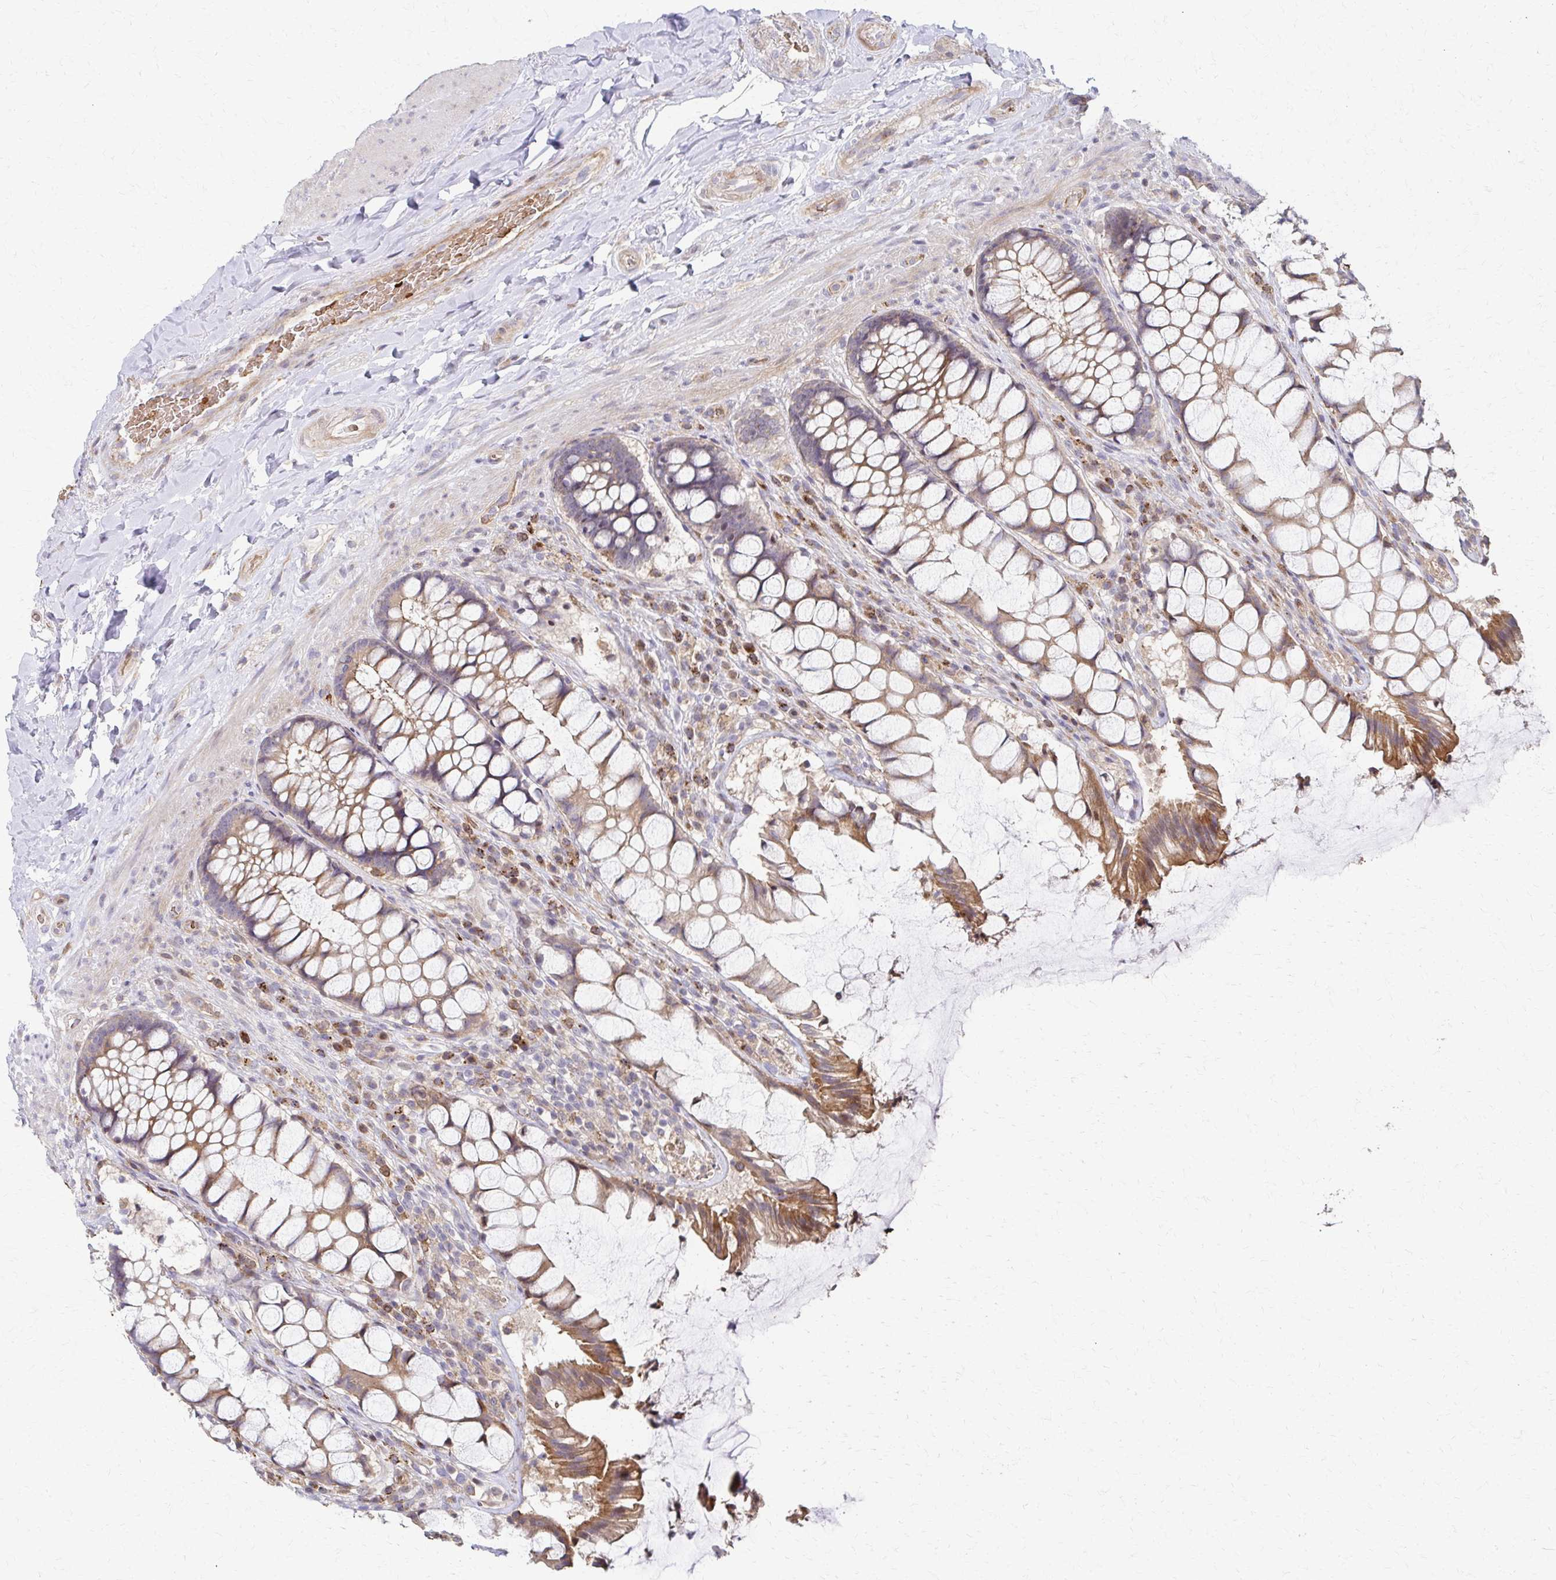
{"staining": {"intensity": "moderate", "quantity": "25%-75%", "location": "cytoplasmic/membranous"}, "tissue": "rectum", "cell_type": "Glandular cells", "image_type": "normal", "snomed": [{"axis": "morphology", "description": "Normal tissue, NOS"}, {"axis": "topography", "description": "Rectum"}], "caption": "Glandular cells show moderate cytoplasmic/membranous staining in about 25%-75% of cells in unremarkable rectum.", "gene": "SKA2", "patient": {"sex": "female", "age": 58}}